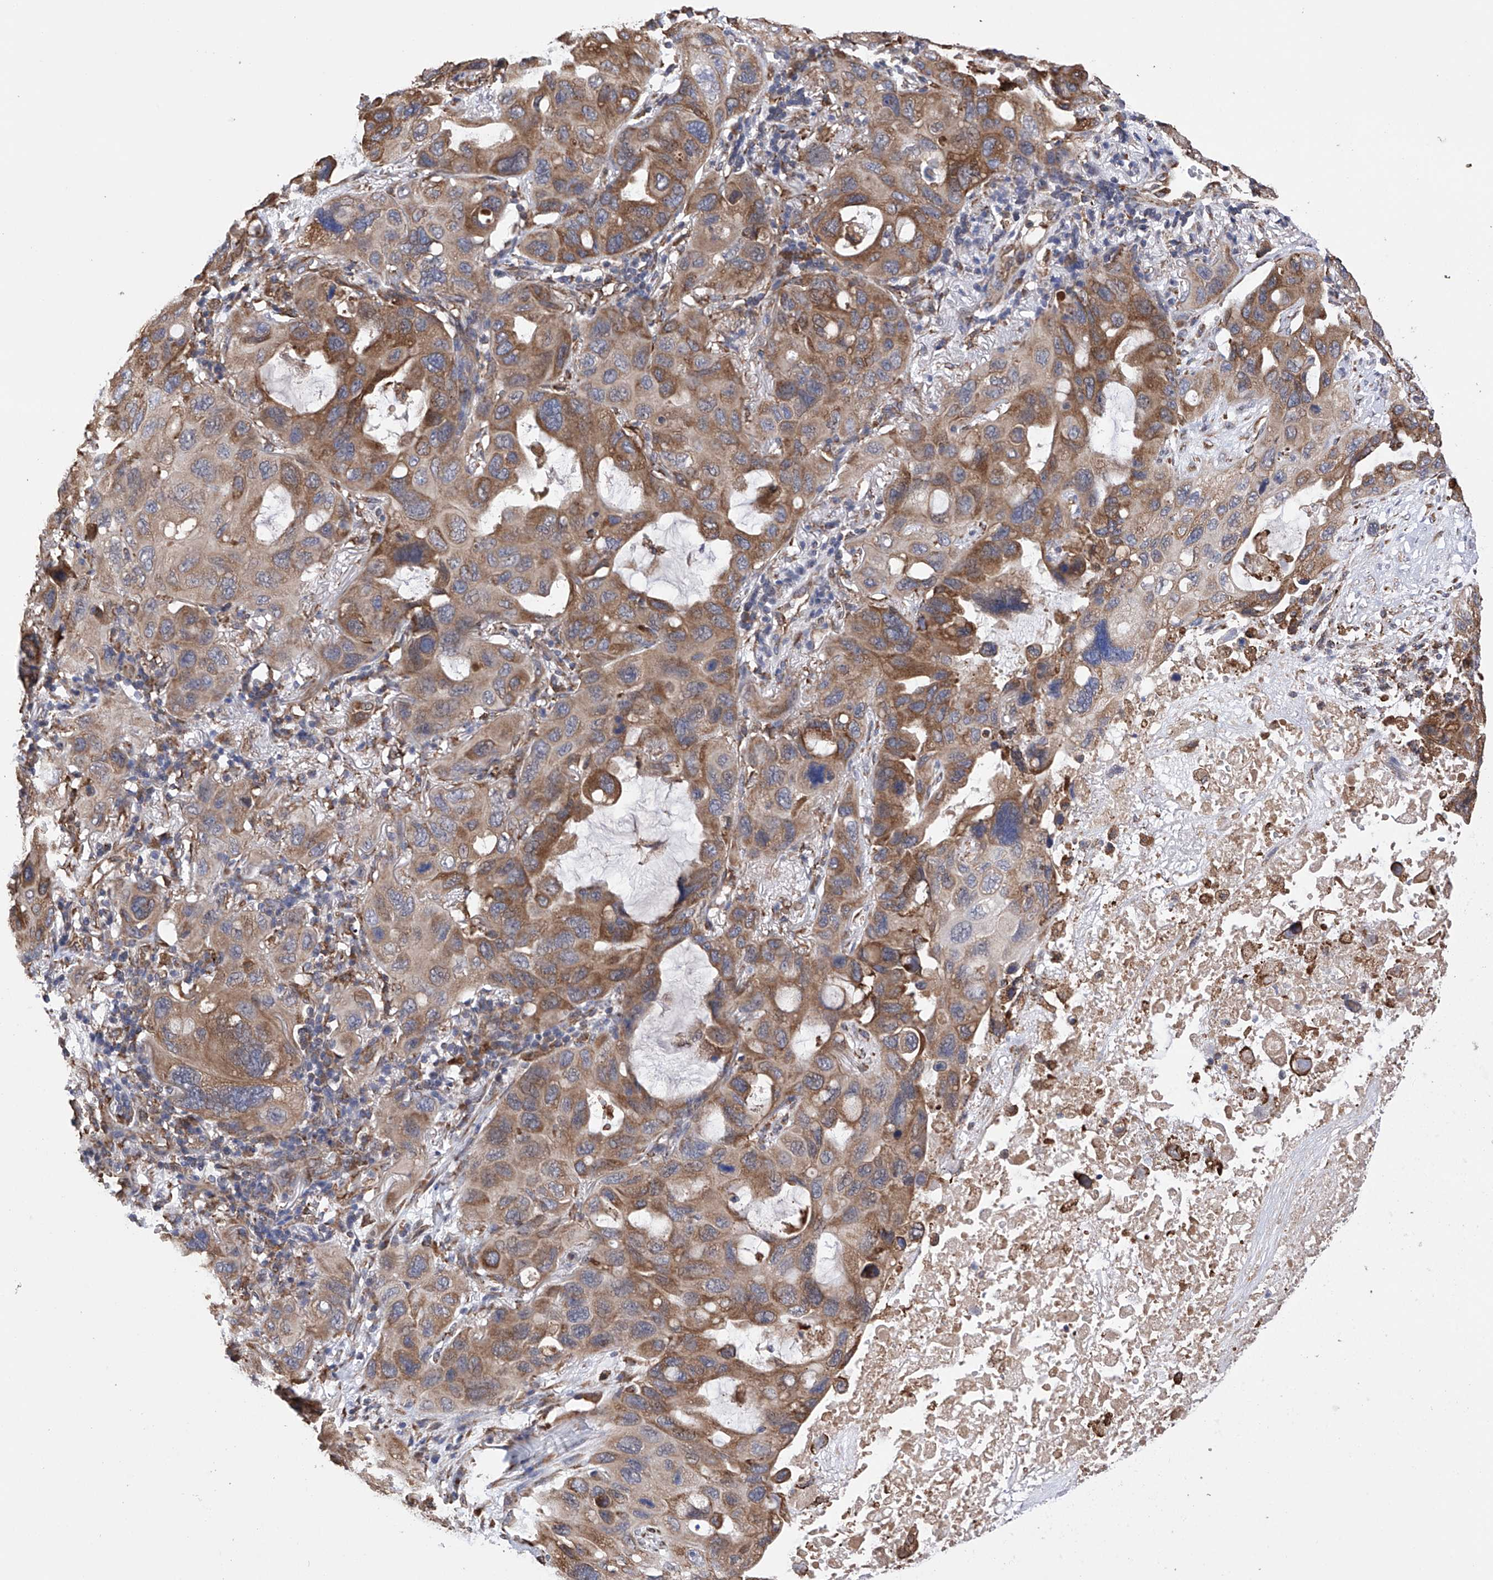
{"staining": {"intensity": "moderate", "quantity": ">75%", "location": "cytoplasmic/membranous"}, "tissue": "lung cancer", "cell_type": "Tumor cells", "image_type": "cancer", "snomed": [{"axis": "morphology", "description": "Squamous cell carcinoma, NOS"}, {"axis": "topography", "description": "Lung"}], "caption": "Protein staining displays moderate cytoplasmic/membranous expression in approximately >75% of tumor cells in lung cancer (squamous cell carcinoma).", "gene": "DNAH8", "patient": {"sex": "female", "age": 73}}